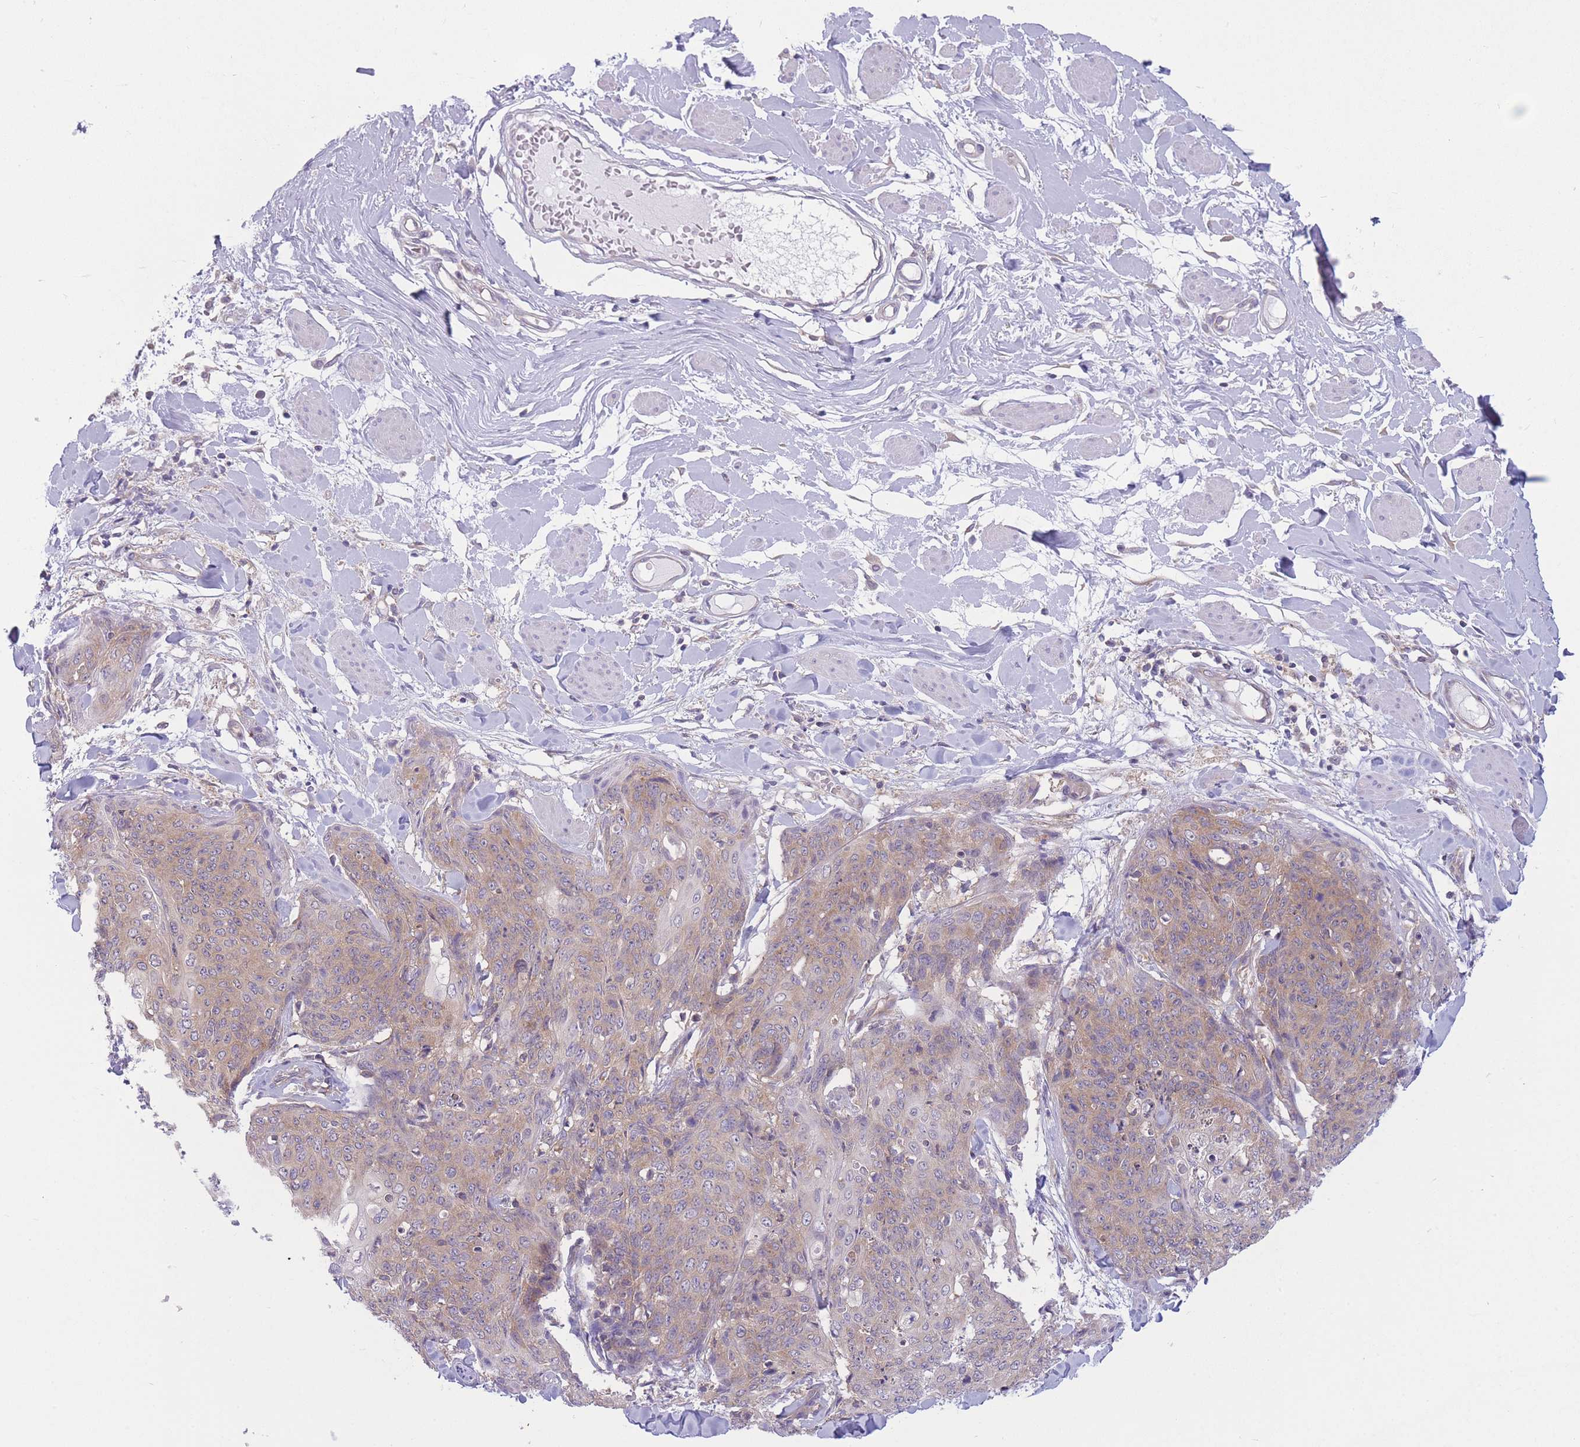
{"staining": {"intensity": "weak", "quantity": "25%-75%", "location": "cytoplasmic/membranous"}, "tissue": "skin cancer", "cell_type": "Tumor cells", "image_type": "cancer", "snomed": [{"axis": "morphology", "description": "Squamous cell carcinoma, NOS"}, {"axis": "topography", "description": "Skin"}, {"axis": "topography", "description": "Vulva"}], "caption": "Immunohistochemical staining of skin cancer exhibits low levels of weak cytoplasmic/membranous staining in about 25%-75% of tumor cells. (DAB (3,3'-diaminobenzidine) = brown stain, brightfield microscopy at high magnification).", "gene": "PFDN6", "patient": {"sex": "female", "age": 85}}